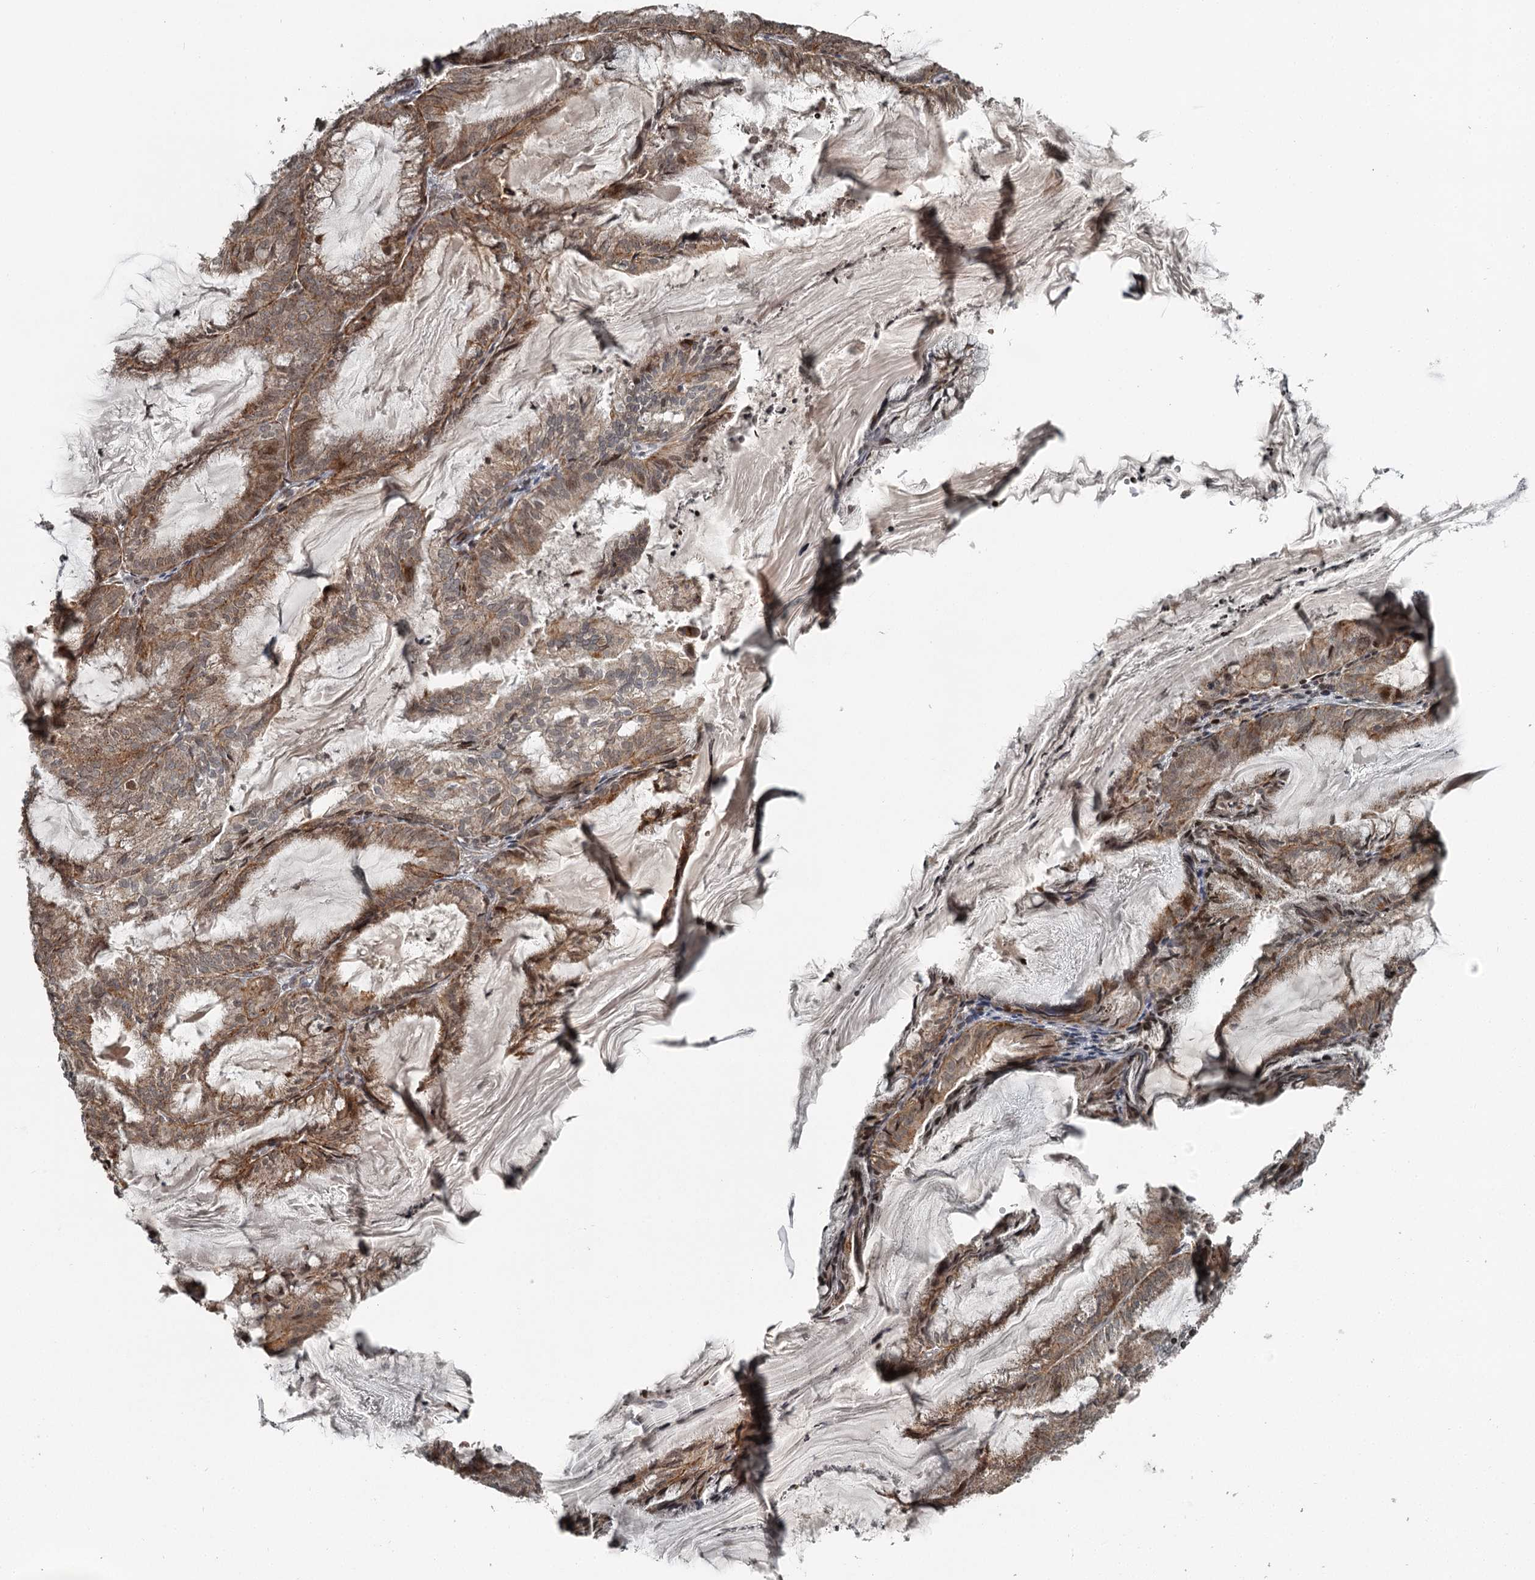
{"staining": {"intensity": "moderate", "quantity": ">75%", "location": "cytoplasmic/membranous"}, "tissue": "endometrial cancer", "cell_type": "Tumor cells", "image_type": "cancer", "snomed": [{"axis": "morphology", "description": "Adenocarcinoma, NOS"}, {"axis": "topography", "description": "Endometrium"}], "caption": "Endometrial cancer (adenocarcinoma) stained with immunohistochemistry (IHC) reveals moderate cytoplasmic/membranous expression in about >75% of tumor cells.", "gene": "RASSF8", "patient": {"sex": "female", "age": 86}}